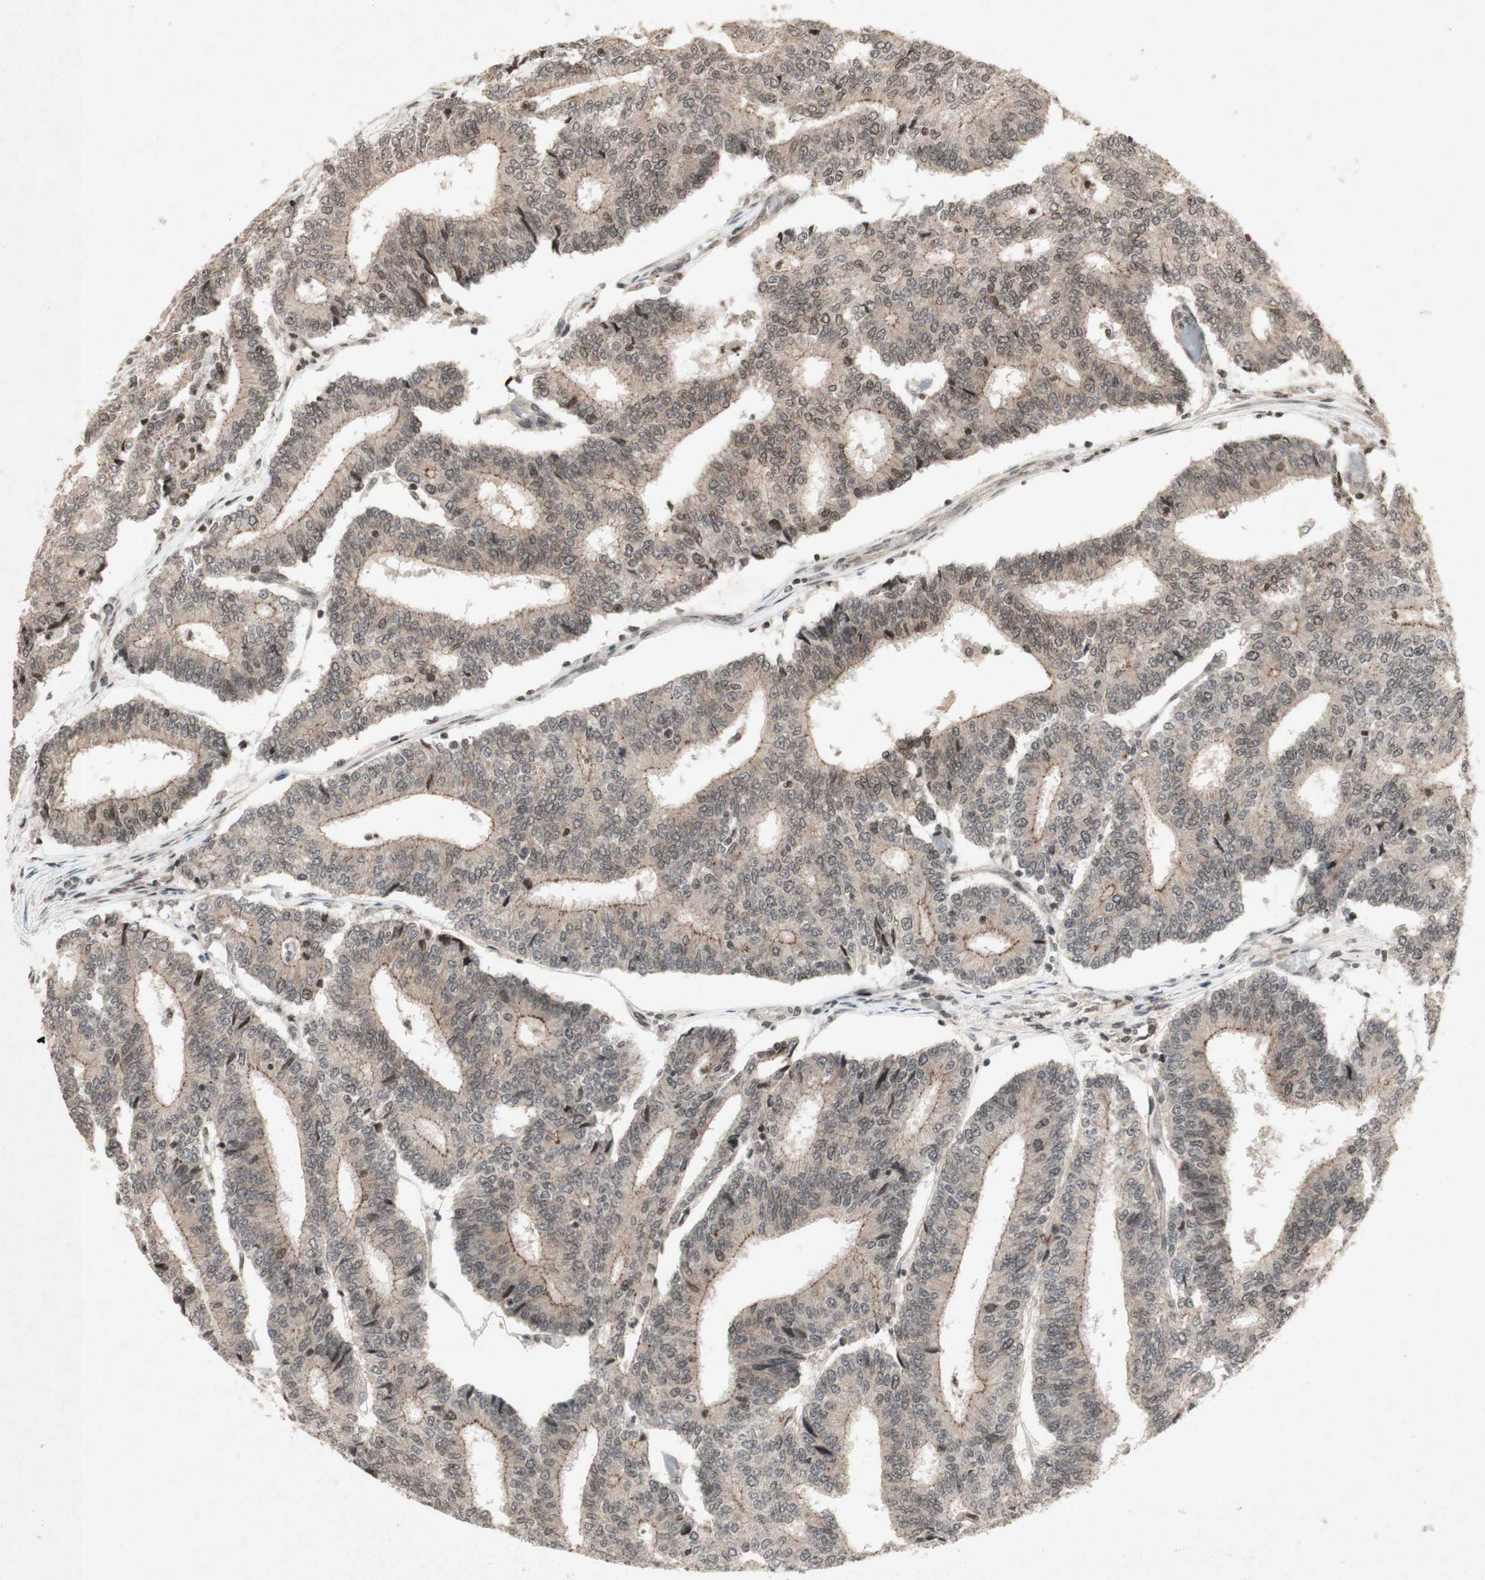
{"staining": {"intensity": "weak", "quantity": ">75%", "location": "cytoplasmic/membranous"}, "tissue": "prostate cancer", "cell_type": "Tumor cells", "image_type": "cancer", "snomed": [{"axis": "morphology", "description": "Normal tissue, NOS"}, {"axis": "morphology", "description": "Adenocarcinoma, High grade"}, {"axis": "topography", "description": "Prostate"}, {"axis": "topography", "description": "Seminal veicle"}], "caption": "There is low levels of weak cytoplasmic/membranous expression in tumor cells of prostate adenocarcinoma (high-grade), as demonstrated by immunohistochemical staining (brown color).", "gene": "PLXNA1", "patient": {"sex": "male", "age": 55}}